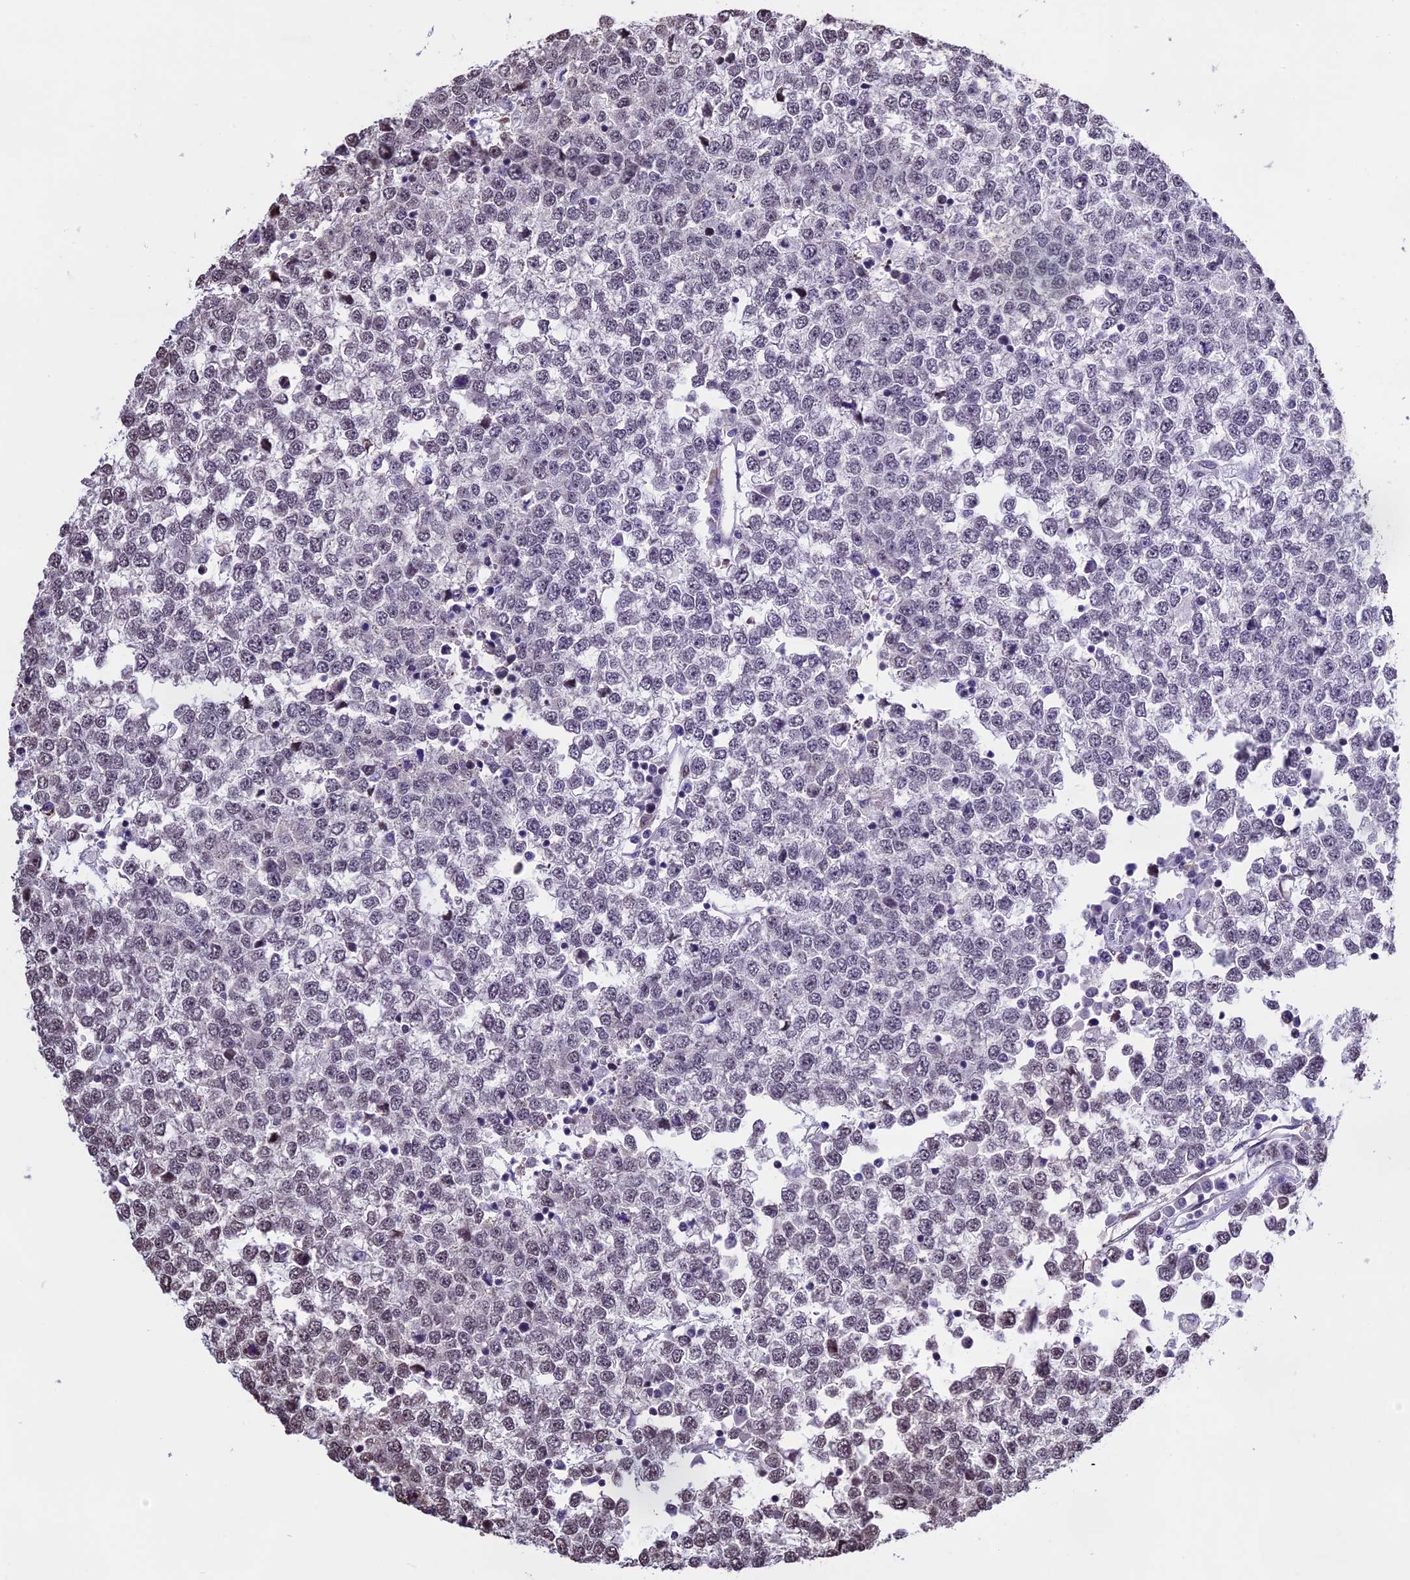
{"staining": {"intensity": "moderate", "quantity": "25%-75%", "location": "nuclear"}, "tissue": "testis cancer", "cell_type": "Tumor cells", "image_type": "cancer", "snomed": [{"axis": "morphology", "description": "Seminoma, NOS"}, {"axis": "topography", "description": "Testis"}], "caption": "IHC (DAB) staining of human testis seminoma exhibits moderate nuclear protein staining in approximately 25%-75% of tumor cells.", "gene": "POLR3E", "patient": {"sex": "male", "age": 65}}